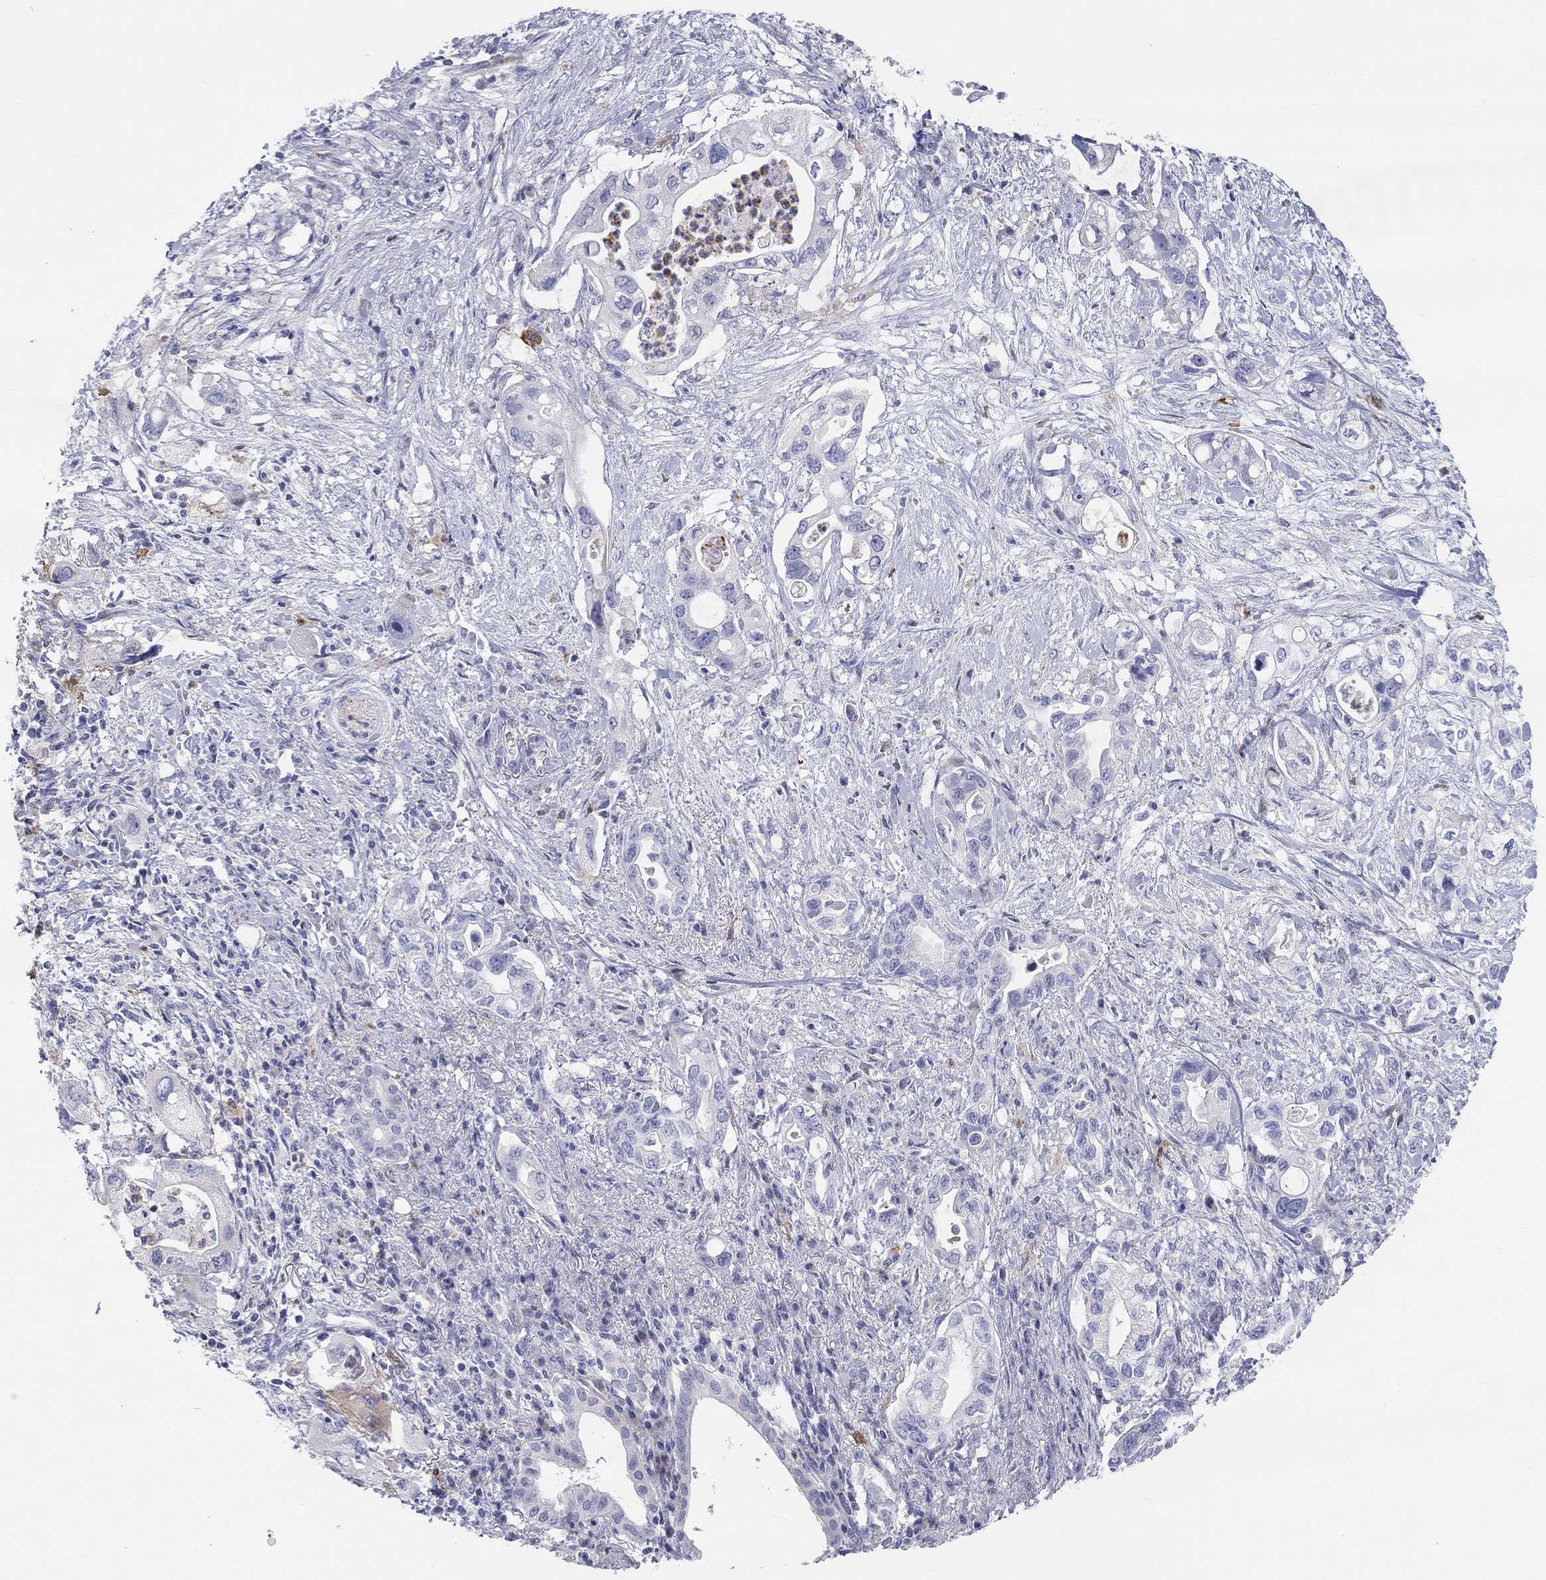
{"staining": {"intensity": "negative", "quantity": "none", "location": "none"}, "tissue": "pancreatic cancer", "cell_type": "Tumor cells", "image_type": "cancer", "snomed": [{"axis": "morphology", "description": "Adenocarcinoma, NOS"}, {"axis": "topography", "description": "Pancreas"}], "caption": "Human pancreatic cancer (adenocarcinoma) stained for a protein using IHC exhibits no expression in tumor cells.", "gene": "ARHGAP36", "patient": {"sex": "female", "age": 72}}